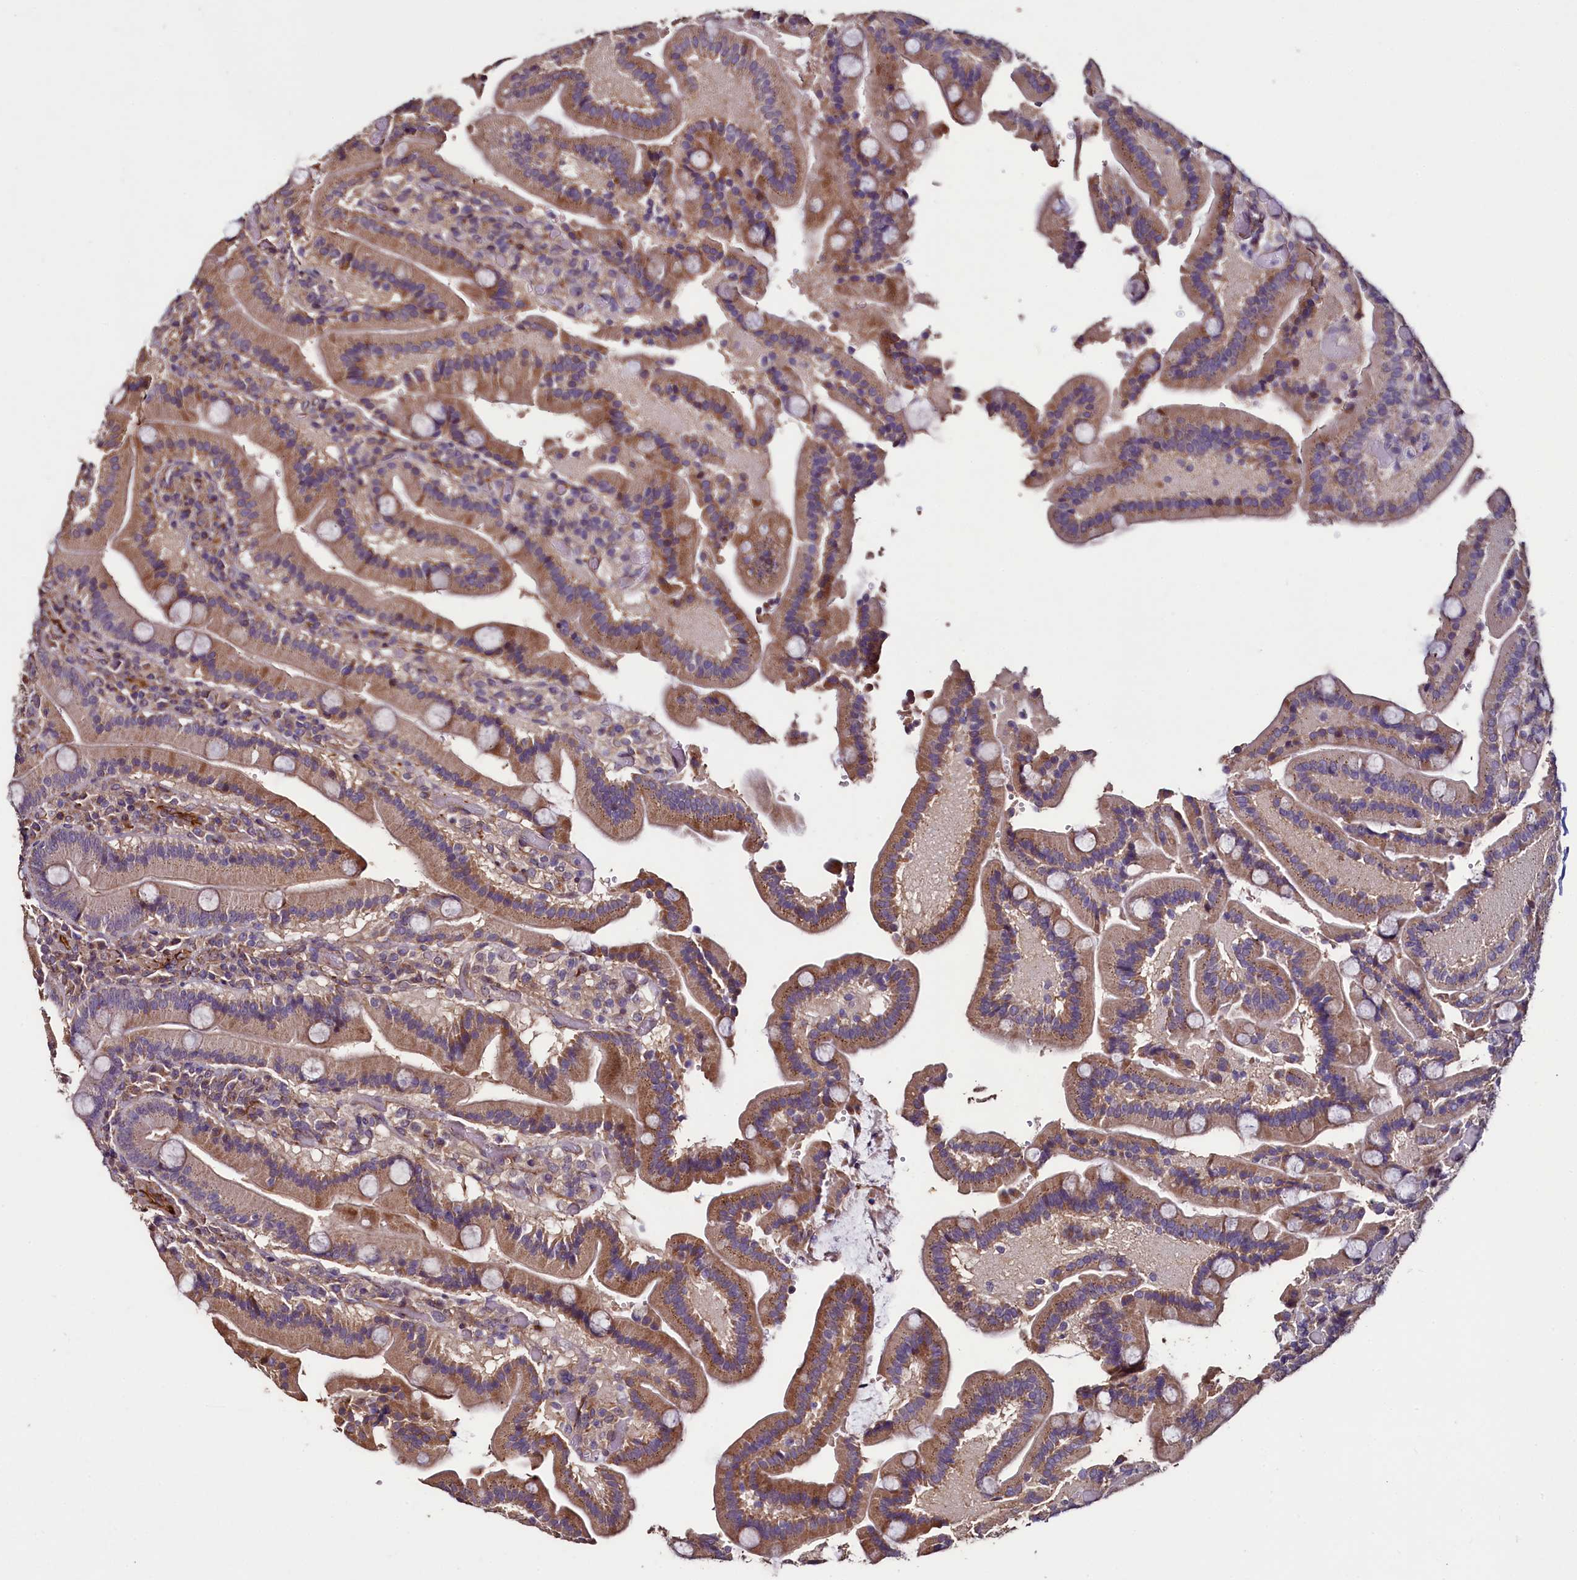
{"staining": {"intensity": "moderate", "quantity": ">75%", "location": "cytoplasmic/membranous"}, "tissue": "duodenum", "cell_type": "Glandular cells", "image_type": "normal", "snomed": [{"axis": "morphology", "description": "Normal tissue, NOS"}, {"axis": "topography", "description": "Duodenum"}], "caption": "This histopathology image displays immunohistochemistry staining of benign duodenum, with medium moderate cytoplasmic/membranous expression in about >75% of glandular cells.", "gene": "PALM", "patient": {"sex": "female", "age": 62}}